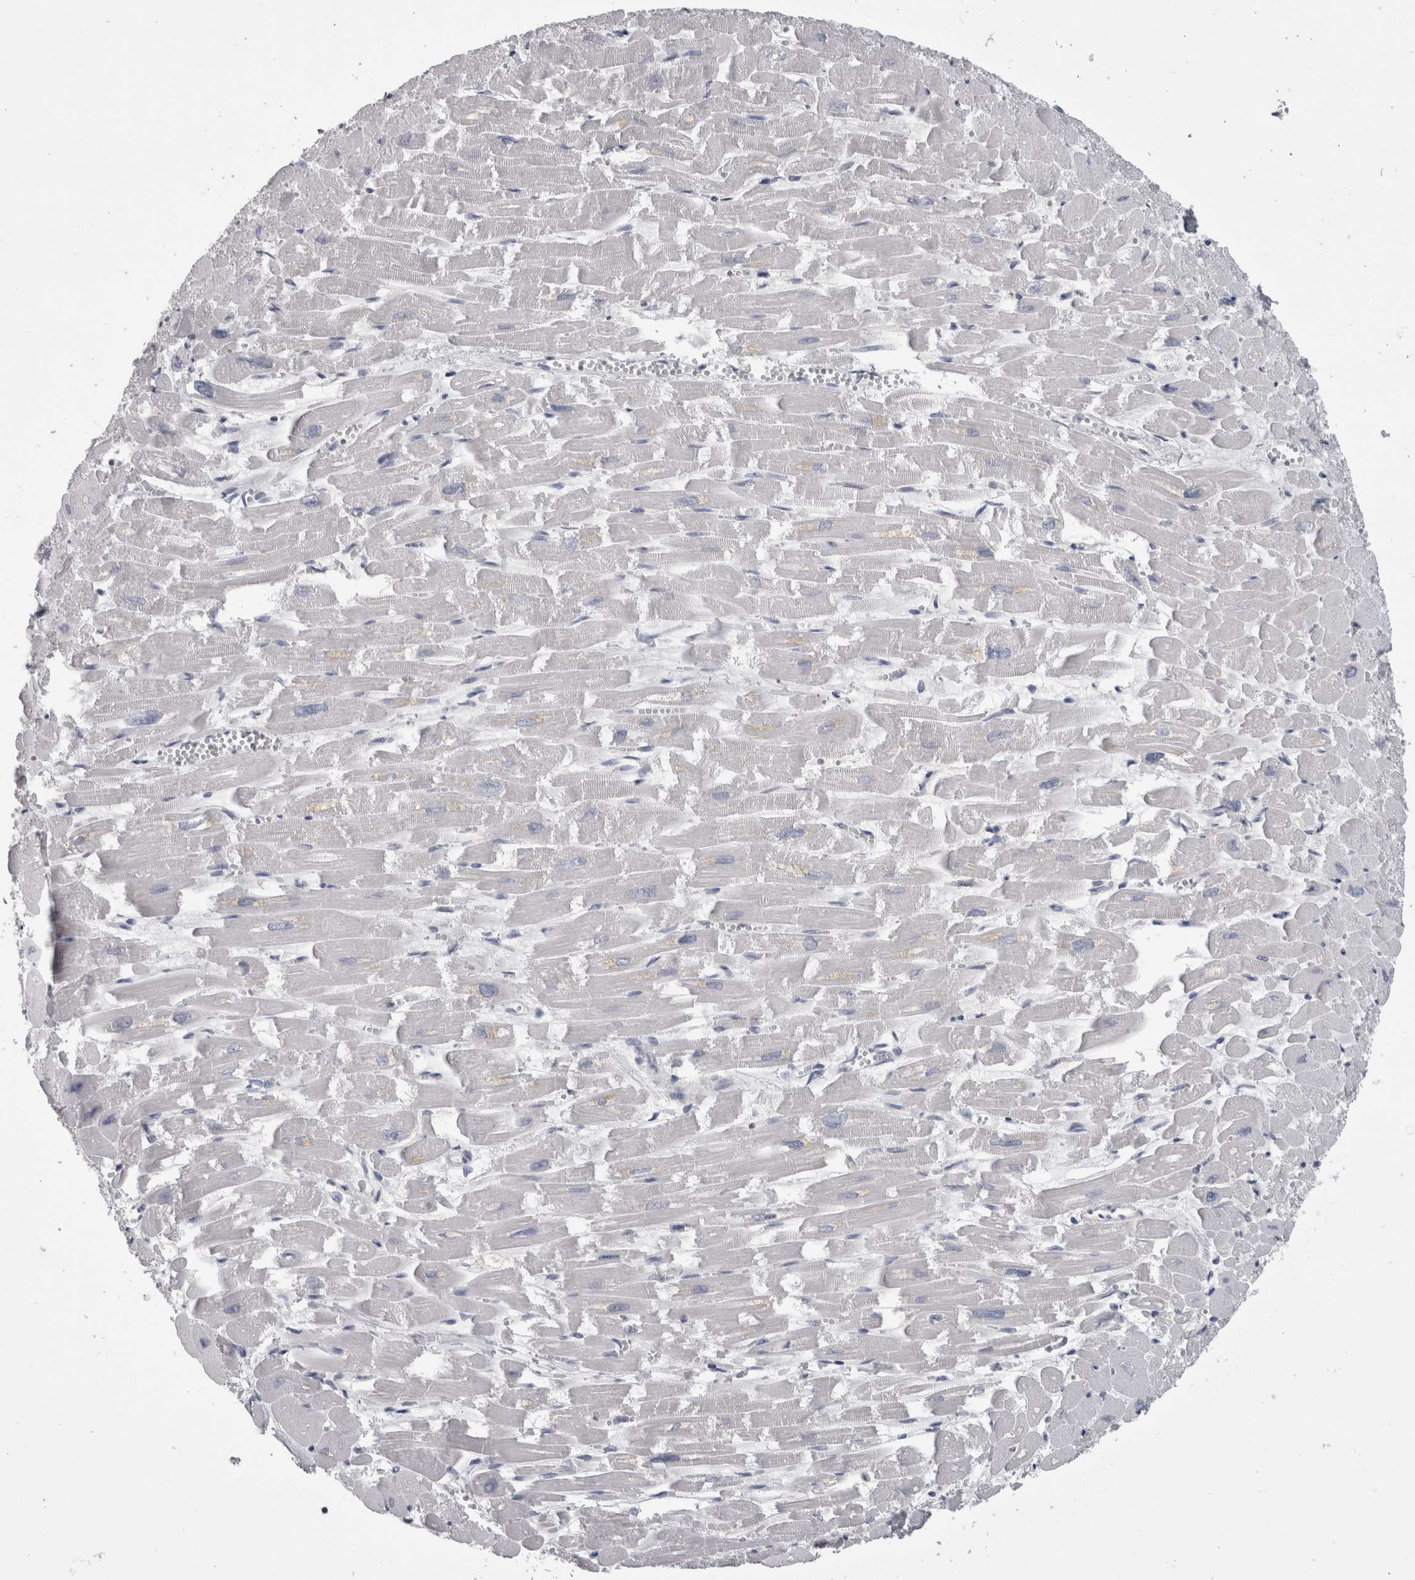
{"staining": {"intensity": "negative", "quantity": "none", "location": "none"}, "tissue": "heart muscle", "cell_type": "Cardiomyocytes", "image_type": "normal", "snomed": [{"axis": "morphology", "description": "Normal tissue, NOS"}, {"axis": "topography", "description": "Heart"}], "caption": "DAB immunohistochemical staining of unremarkable human heart muscle displays no significant positivity in cardiomyocytes.", "gene": "AFMID", "patient": {"sex": "male", "age": 54}}